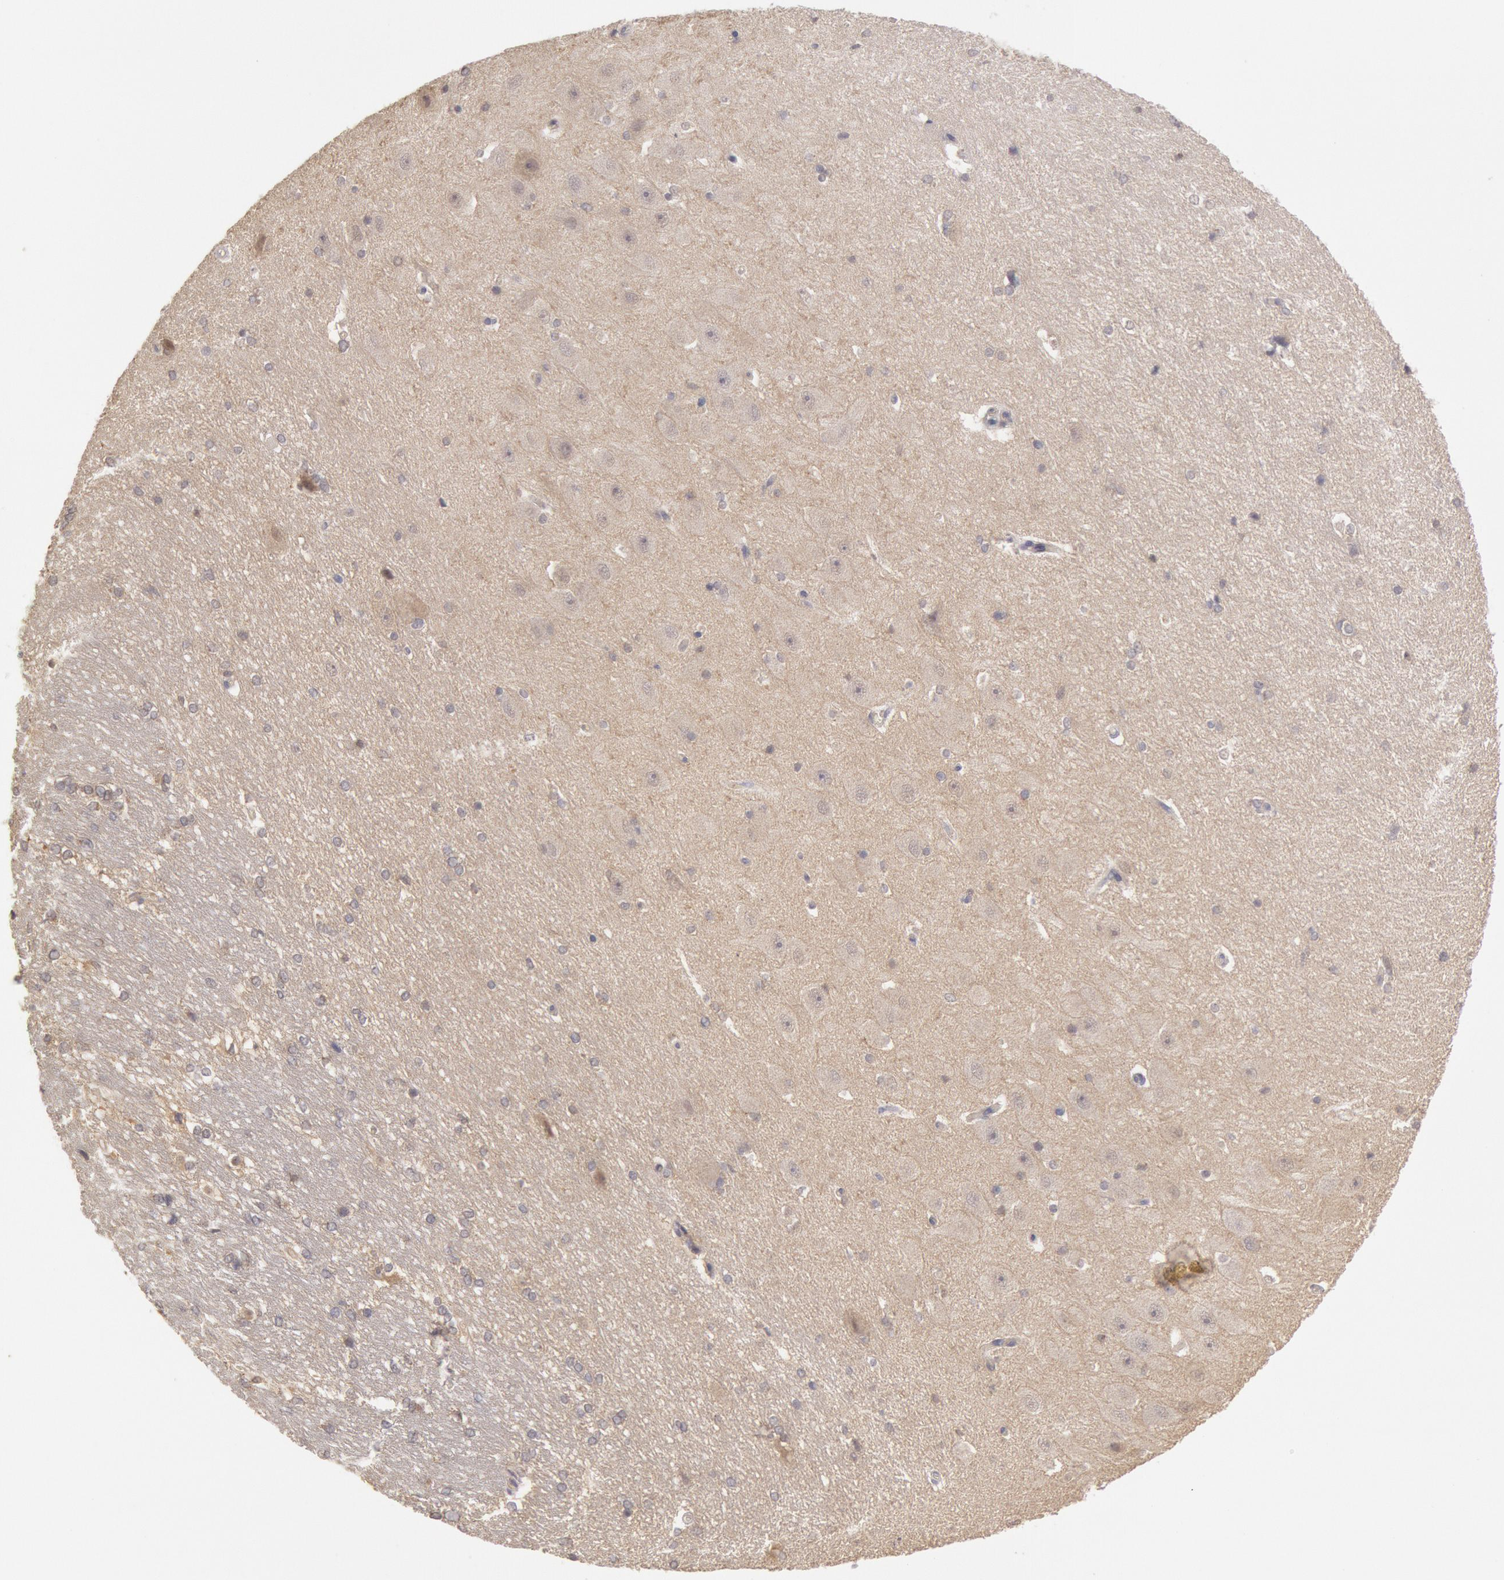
{"staining": {"intensity": "negative", "quantity": "none", "location": "none"}, "tissue": "hippocampus", "cell_type": "Glial cells", "image_type": "normal", "snomed": [{"axis": "morphology", "description": "Normal tissue, NOS"}, {"axis": "topography", "description": "Hippocampus"}], "caption": "Photomicrograph shows no protein expression in glial cells of unremarkable hippocampus. (Brightfield microscopy of DAB (3,3'-diaminobenzidine) immunohistochemistry at high magnification).", "gene": "PLA2G6", "patient": {"sex": "female", "age": 19}}